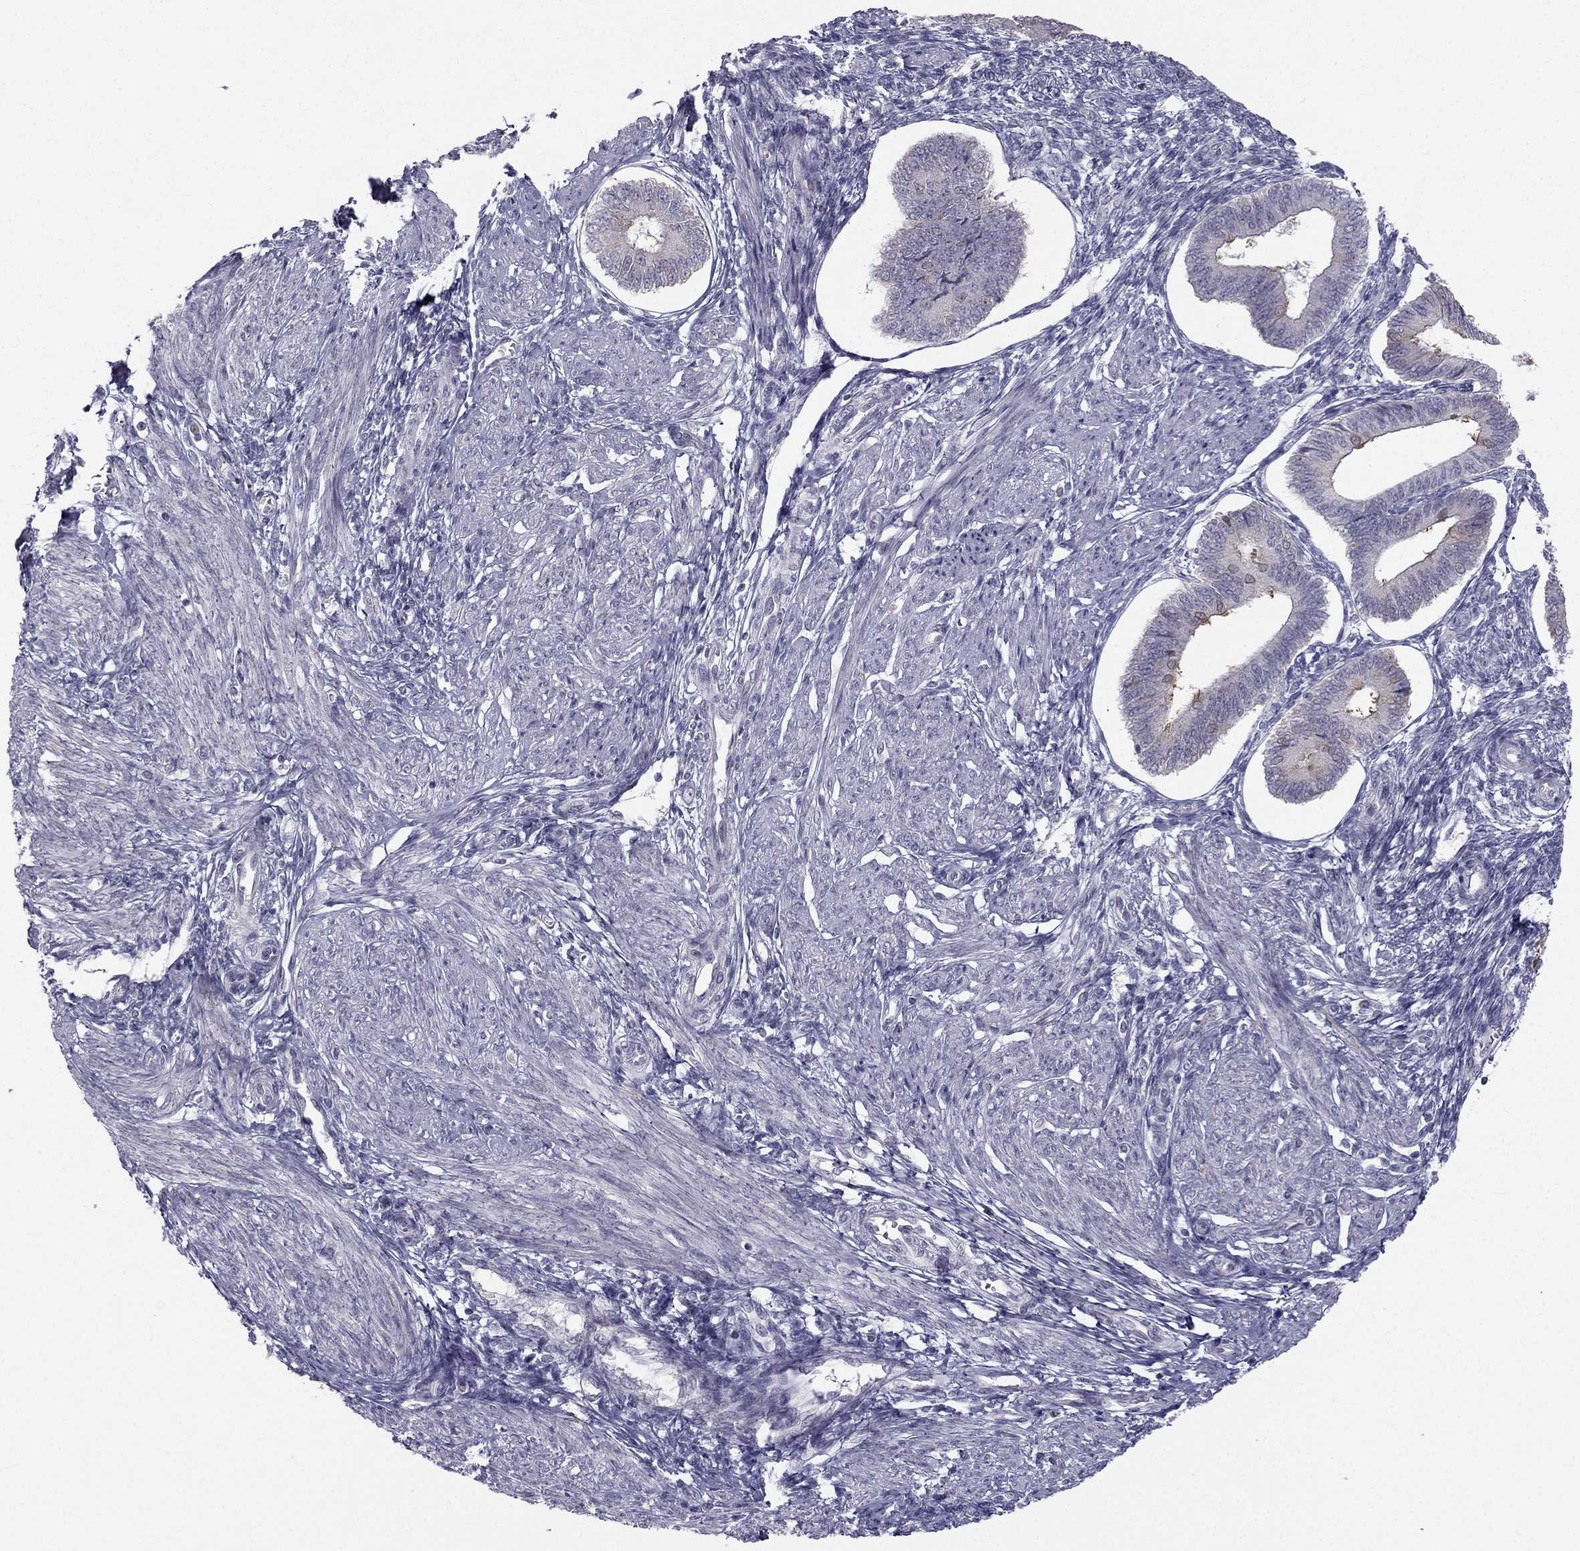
{"staining": {"intensity": "negative", "quantity": "none", "location": "none"}, "tissue": "endometrium", "cell_type": "Cells in endometrial stroma", "image_type": "normal", "snomed": [{"axis": "morphology", "description": "Normal tissue, NOS"}, {"axis": "topography", "description": "Endometrium"}], "caption": "Immunohistochemical staining of benign human endometrium reveals no significant positivity in cells in endometrial stroma.", "gene": "C5orf49", "patient": {"sex": "female", "age": 42}}